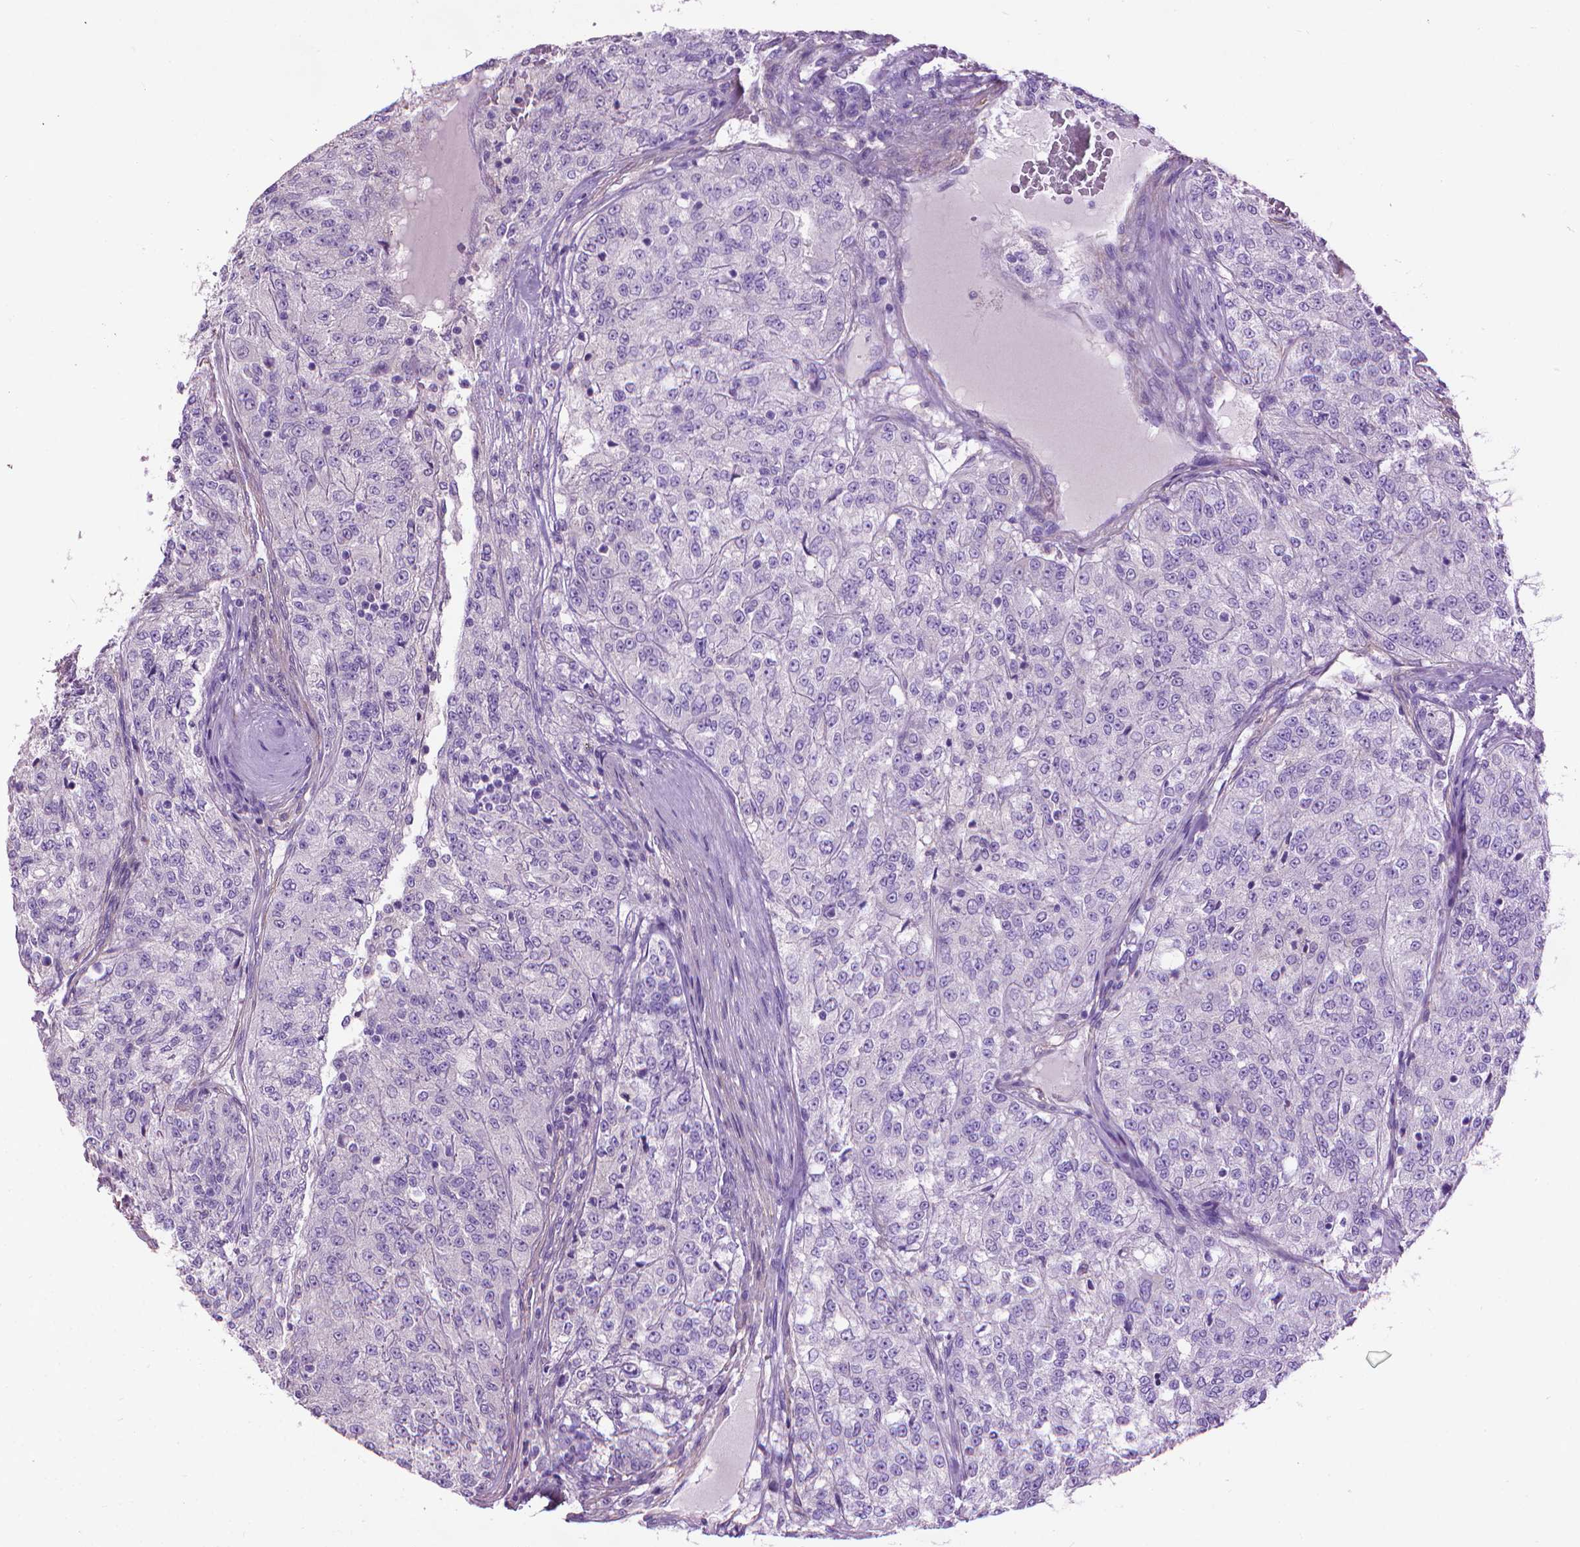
{"staining": {"intensity": "negative", "quantity": "none", "location": "none"}, "tissue": "renal cancer", "cell_type": "Tumor cells", "image_type": "cancer", "snomed": [{"axis": "morphology", "description": "Adenocarcinoma, NOS"}, {"axis": "topography", "description": "Kidney"}], "caption": "This is an IHC histopathology image of renal adenocarcinoma. There is no expression in tumor cells.", "gene": "AQP10", "patient": {"sex": "female", "age": 63}}